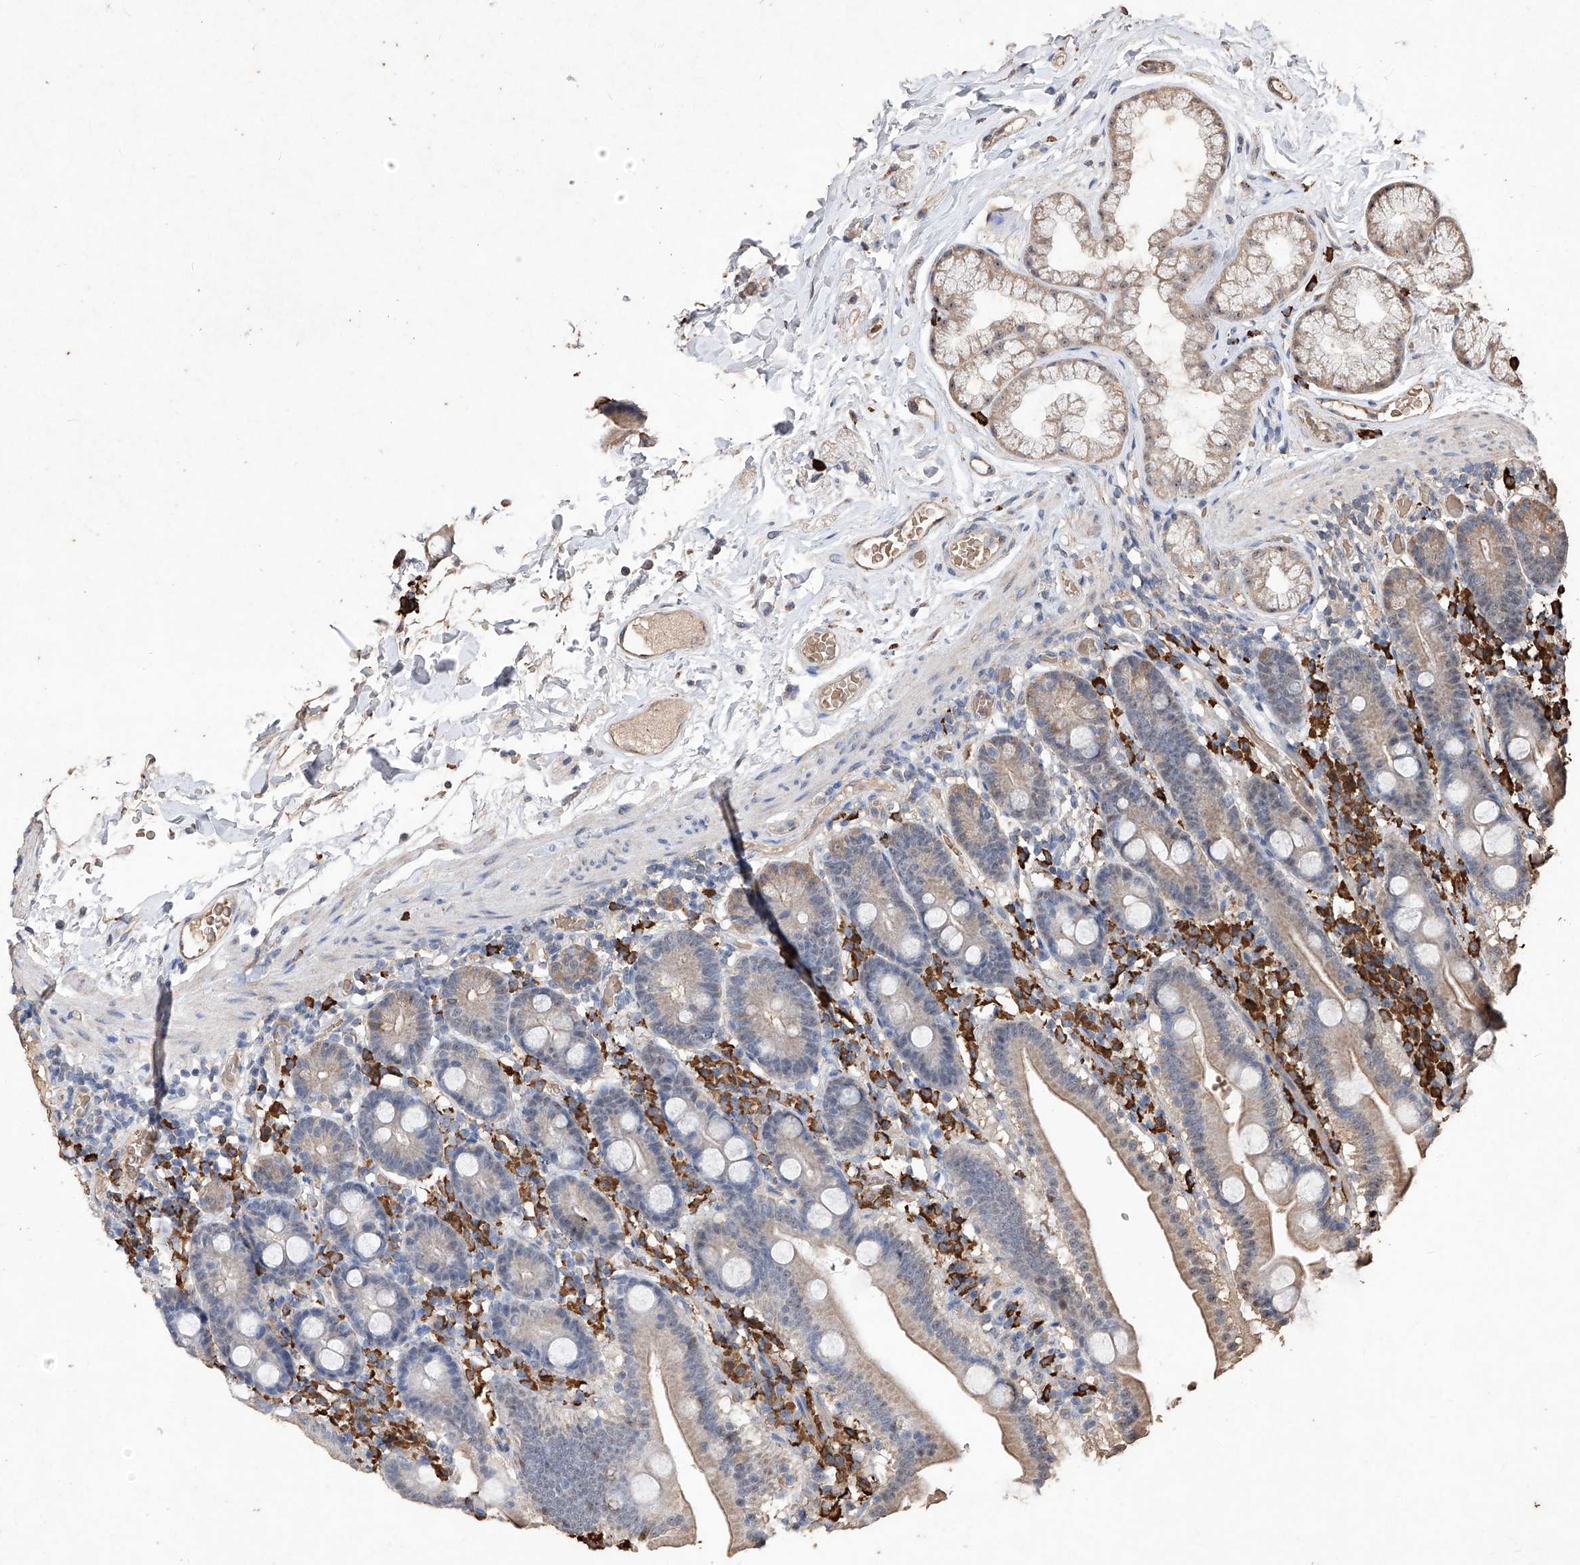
{"staining": {"intensity": "weak", "quantity": "25%-75%", "location": "cytoplasmic/membranous"}, "tissue": "duodenum", "cell_type": "Glandular cells", "image_type": "normal", "snomed": [{"axis": "morphology", "description": "Normal tissue, NOS"}, {"axis": "topography", "description": "Duodenum"}], "caption": "Benign duodenum demonstrates weak cytoplasmic/membranous positivity in approximately 25%-75% of glandular cells, visualized by immunohistochemistry.", "gene": "EML1", "patient": {"sex": "male", "age": 55}}